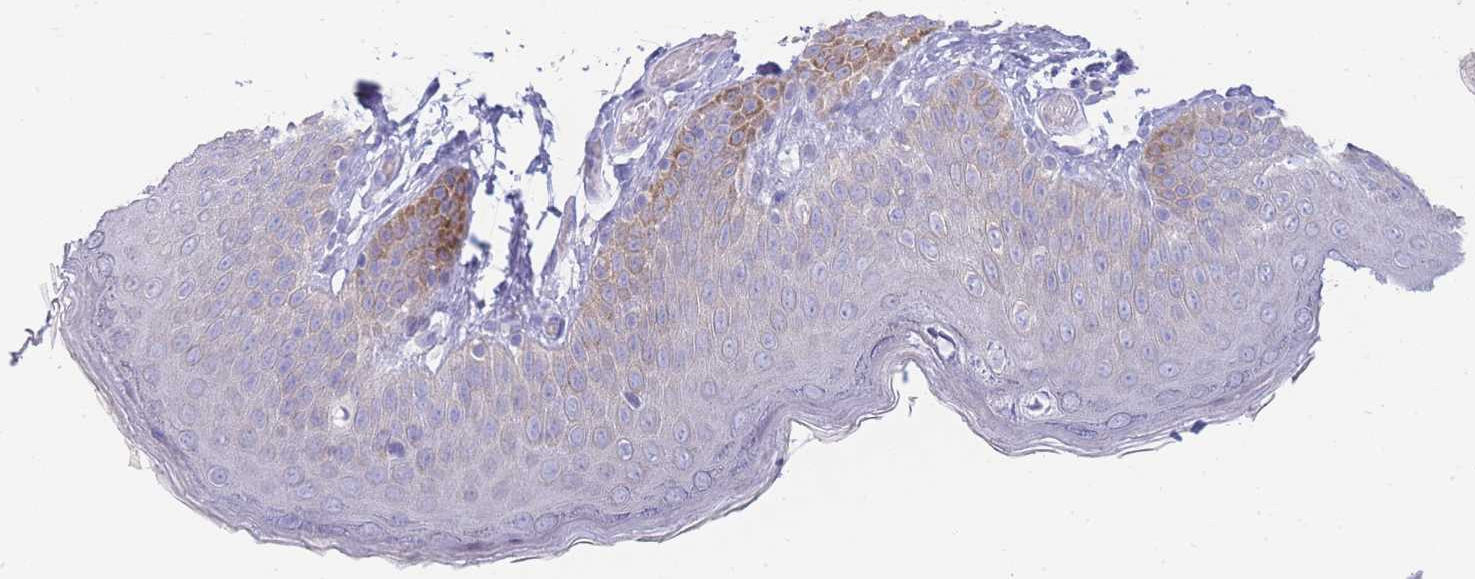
{"staining": {"intensity": "moderate", "quantity": "<25%", "location": "cytoplasmic/membranous"}, "tissue": "skin", "cell_type": "Epidermal cells", "image_type": "normal", "snomed": [{"axis": "morphology", "description": "Normal tissue, NOS"}, {"axis": "topography", "description": "Anal"}], "caption": "About <25% of epidermal cells in normal skin show moderate cytoplasmic/membranous protein expression as visualized by brown immunohistochemical staining.", "gene": "LRRC37A2", "patient": {"sex": "female", "age": 40}}